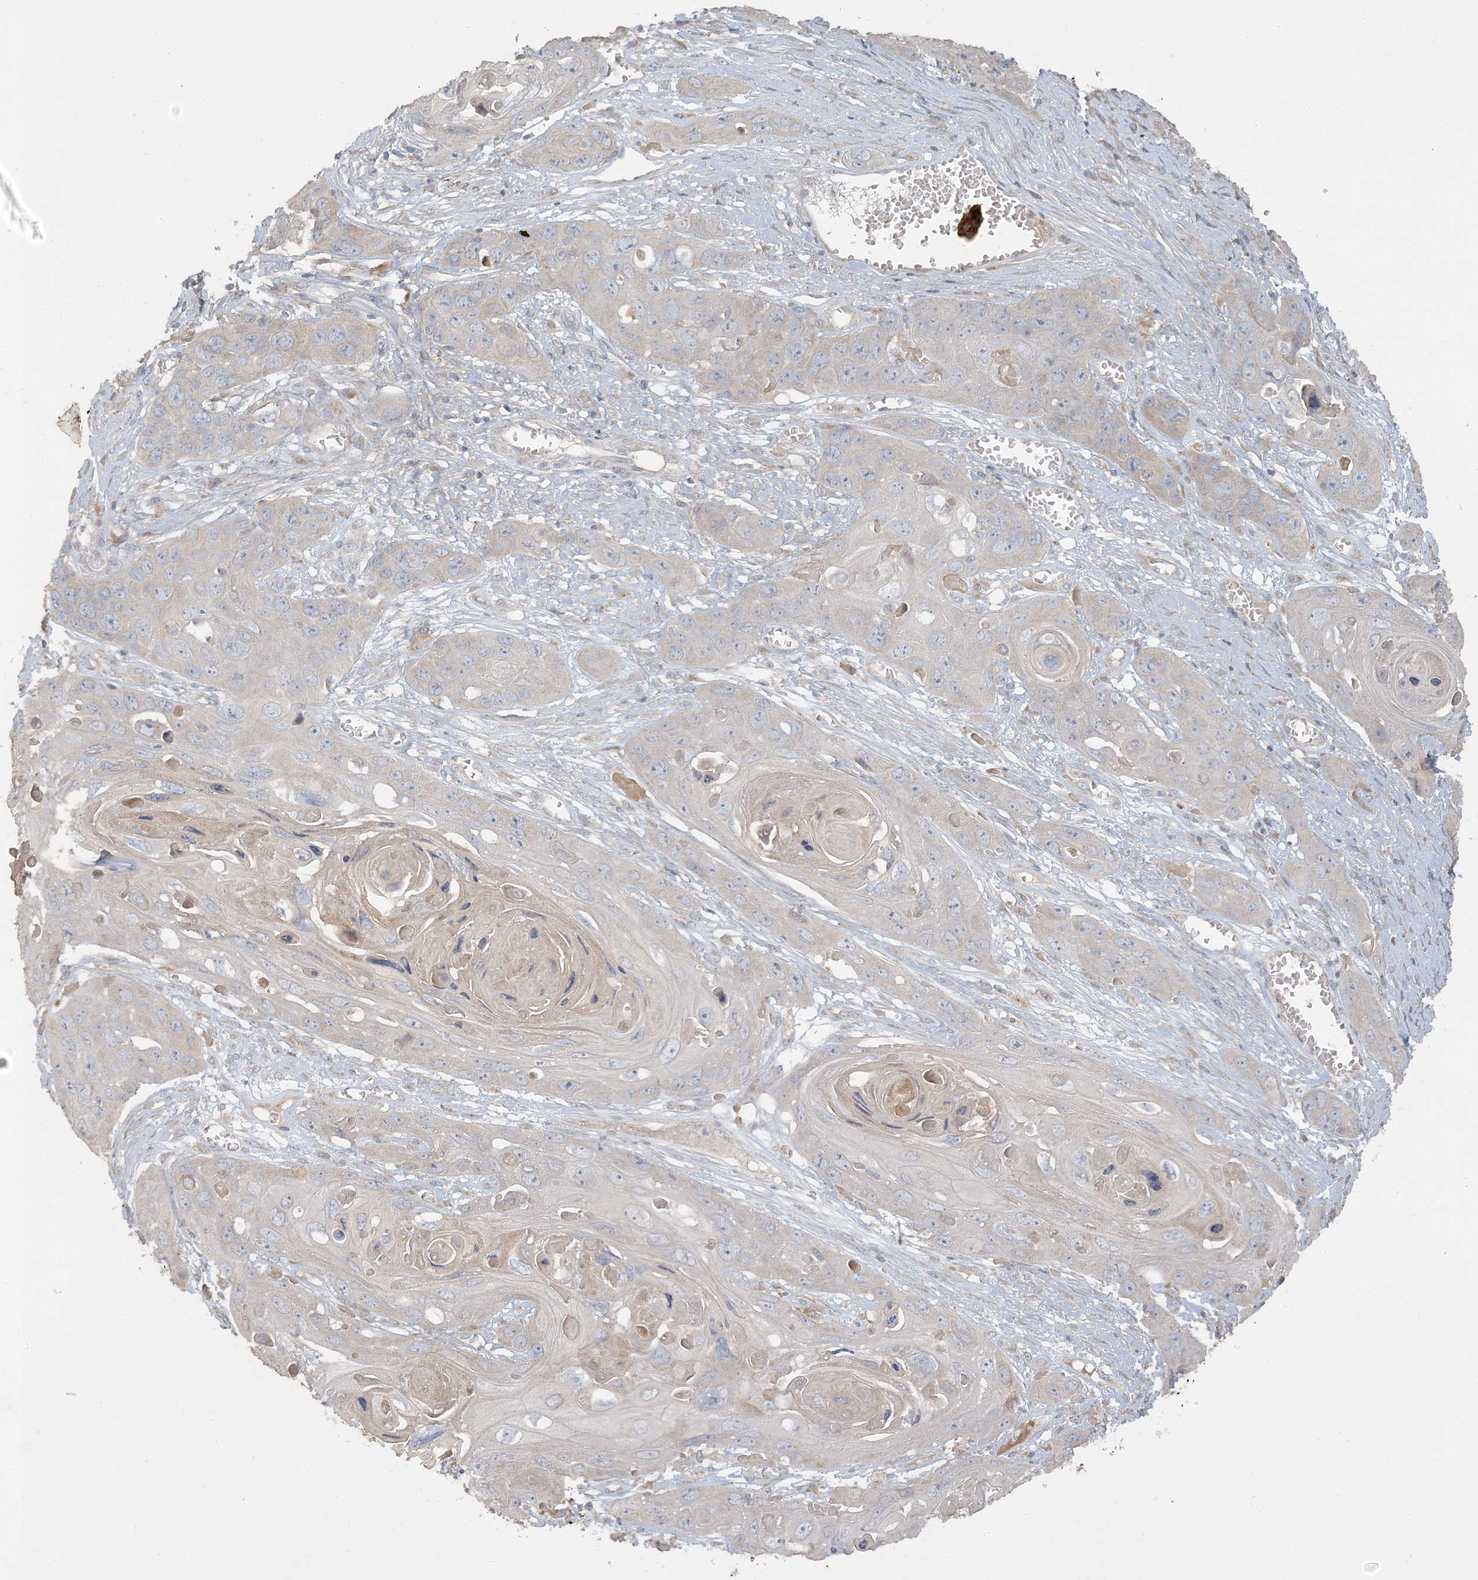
{"staining": {"intensity": "weak", "quantity": "<25%", "location": "cytoplasmic/membranous"}, "tissue": "skin cancer", "cell_type": "Tumor cells", "image_type": "cancer", "snomed": [{"axis": "morphology", "description": "Squamous cell carcinoma, NOS"}, {"axis": "topography", "description": "Skin"}], "caption": "This is an IHC histopathology image of human skin cancer (squamous cell carcinoma). There is no positivity in tumor cells.", "gene": "LTN1", "patient": {"sex": "male", "age": 55}}